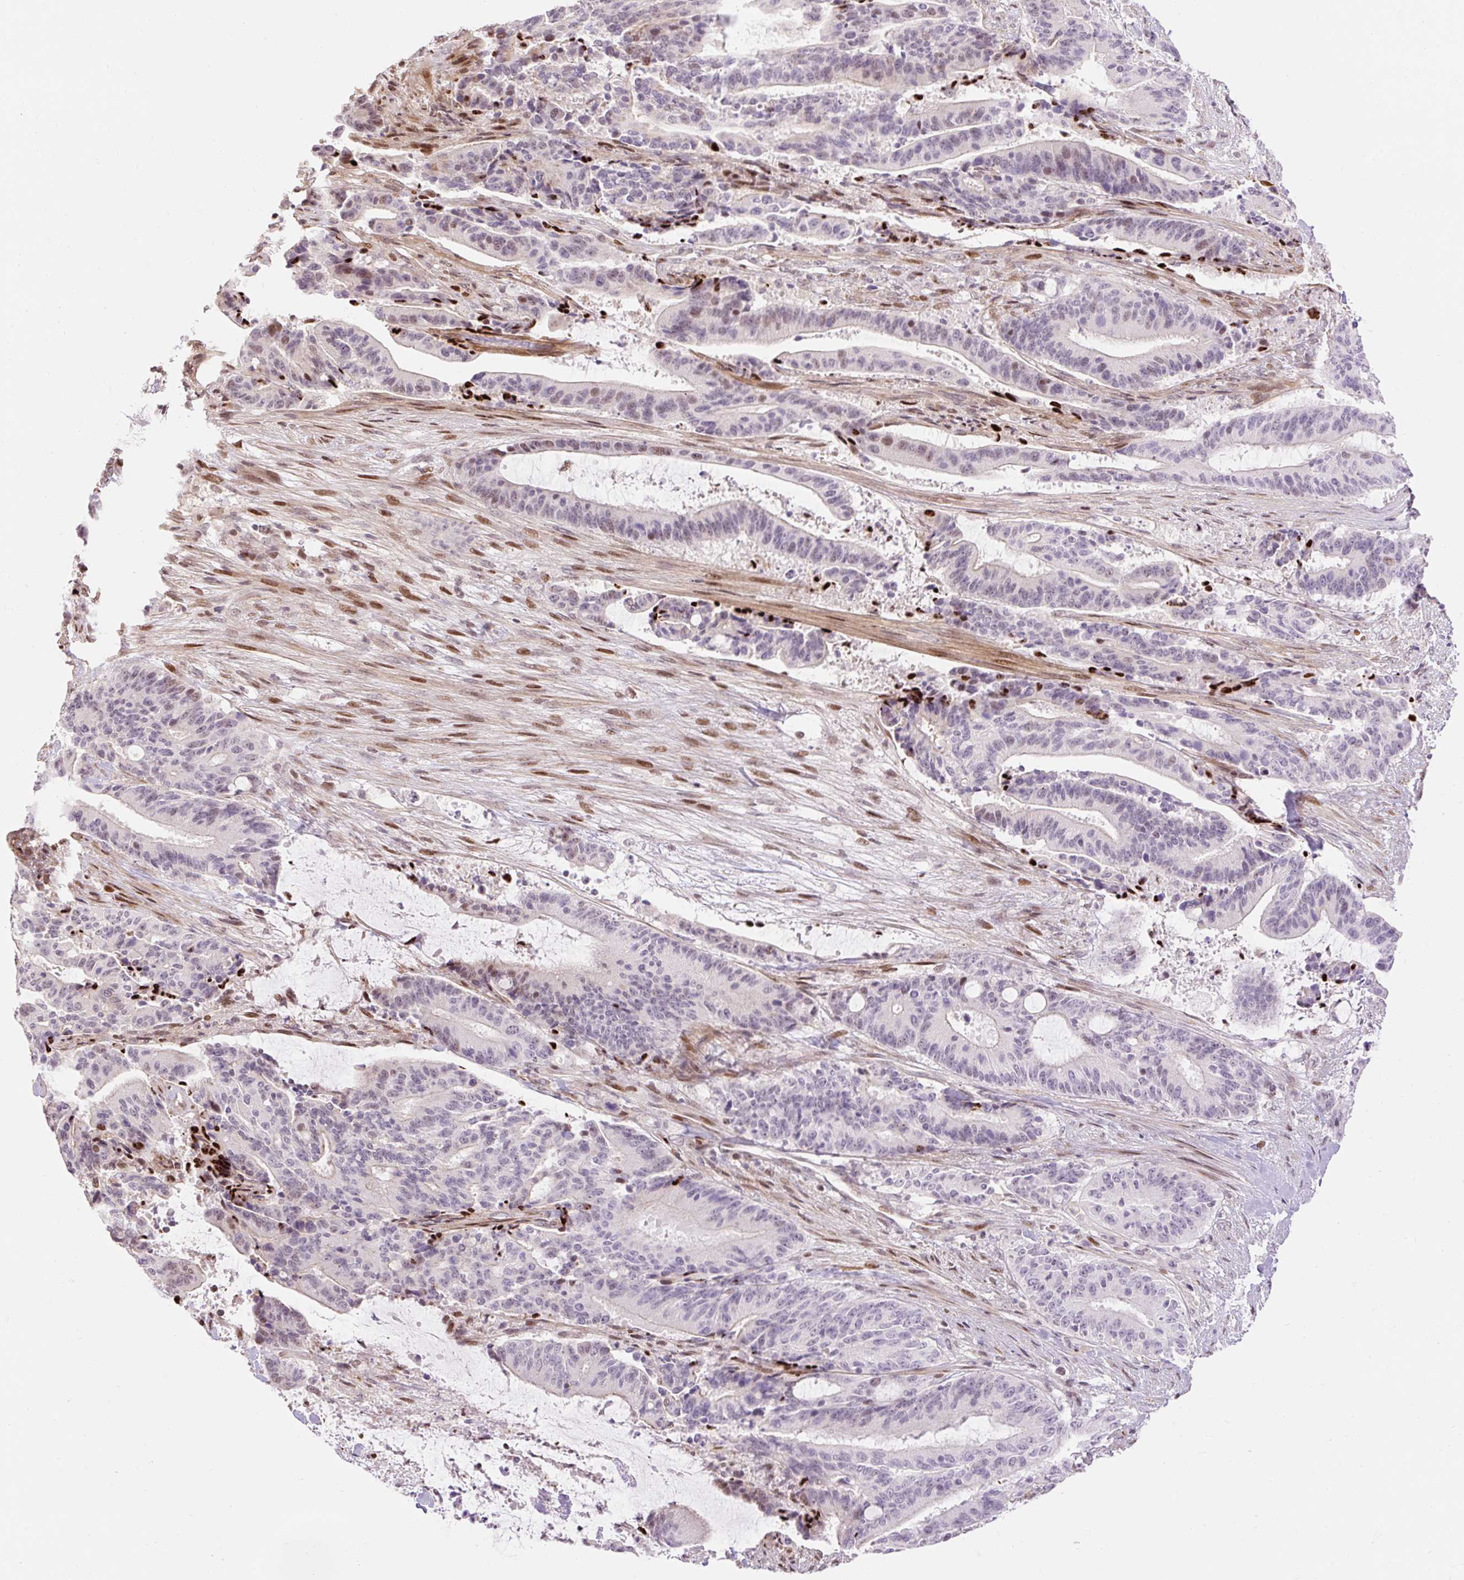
{"staining": {"intensity": "weak", "quantity": "<25%", "location": "nuclear"}, "tissue": "liver cancer", "cell_type": "Tumor cells", "image_type": "cancer", "snomed": [{"axis": "morphology", "description": "Normal tissue, NOS"}, {"axis": "morphology", "description": "Cholangiocarcinoma"}, {"axis": "topography", "description": "Liver"}, {"axis": "topography", "description": "Peripheral nerve tissue"}], "caption": "A photomicrograph of liver cholangiocarcinoma stained for a protein demonstrates no brown staining in tumor cells.", "gene": "RIPPLY3", "patient": {"sex": "female", "age": 73}}